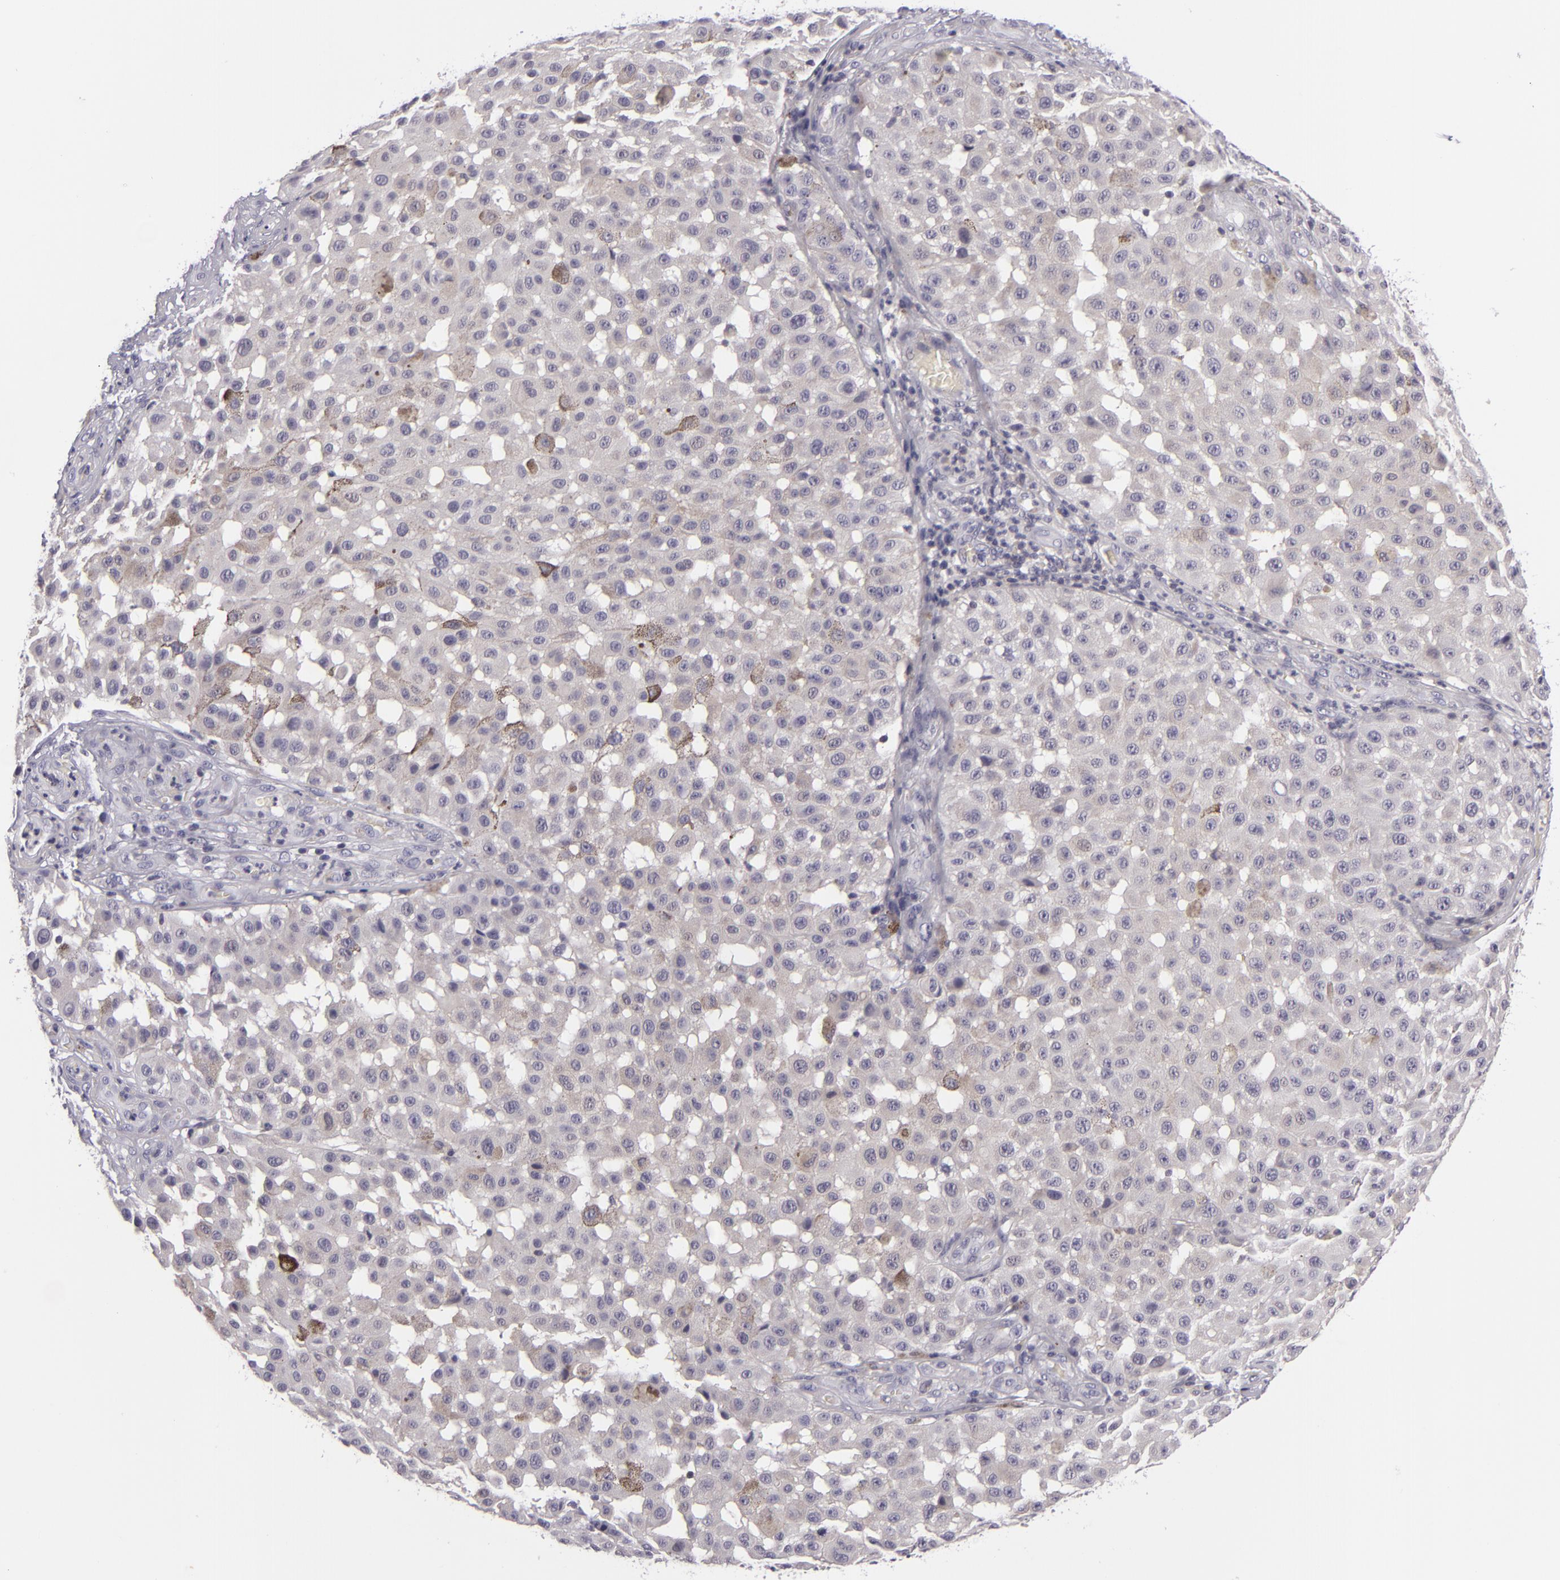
{"staining": {"intensity": "negative", "quantity": "none", "location": "none"}, "tissue": "melanoma", "cell_type": "Tumor cells", "image_type": "cancer", "snomed": [{"axis": "morphology", "description": "Malignant melanoma, NOS"}, {"axis": "topography", "description": "Skin"}], "caption": "Melanoma stained for a protein using IHC exhibits no expression tumor cells.", "gene": "KCNAB2", "patient": {"sex": "female", "age": 64}}